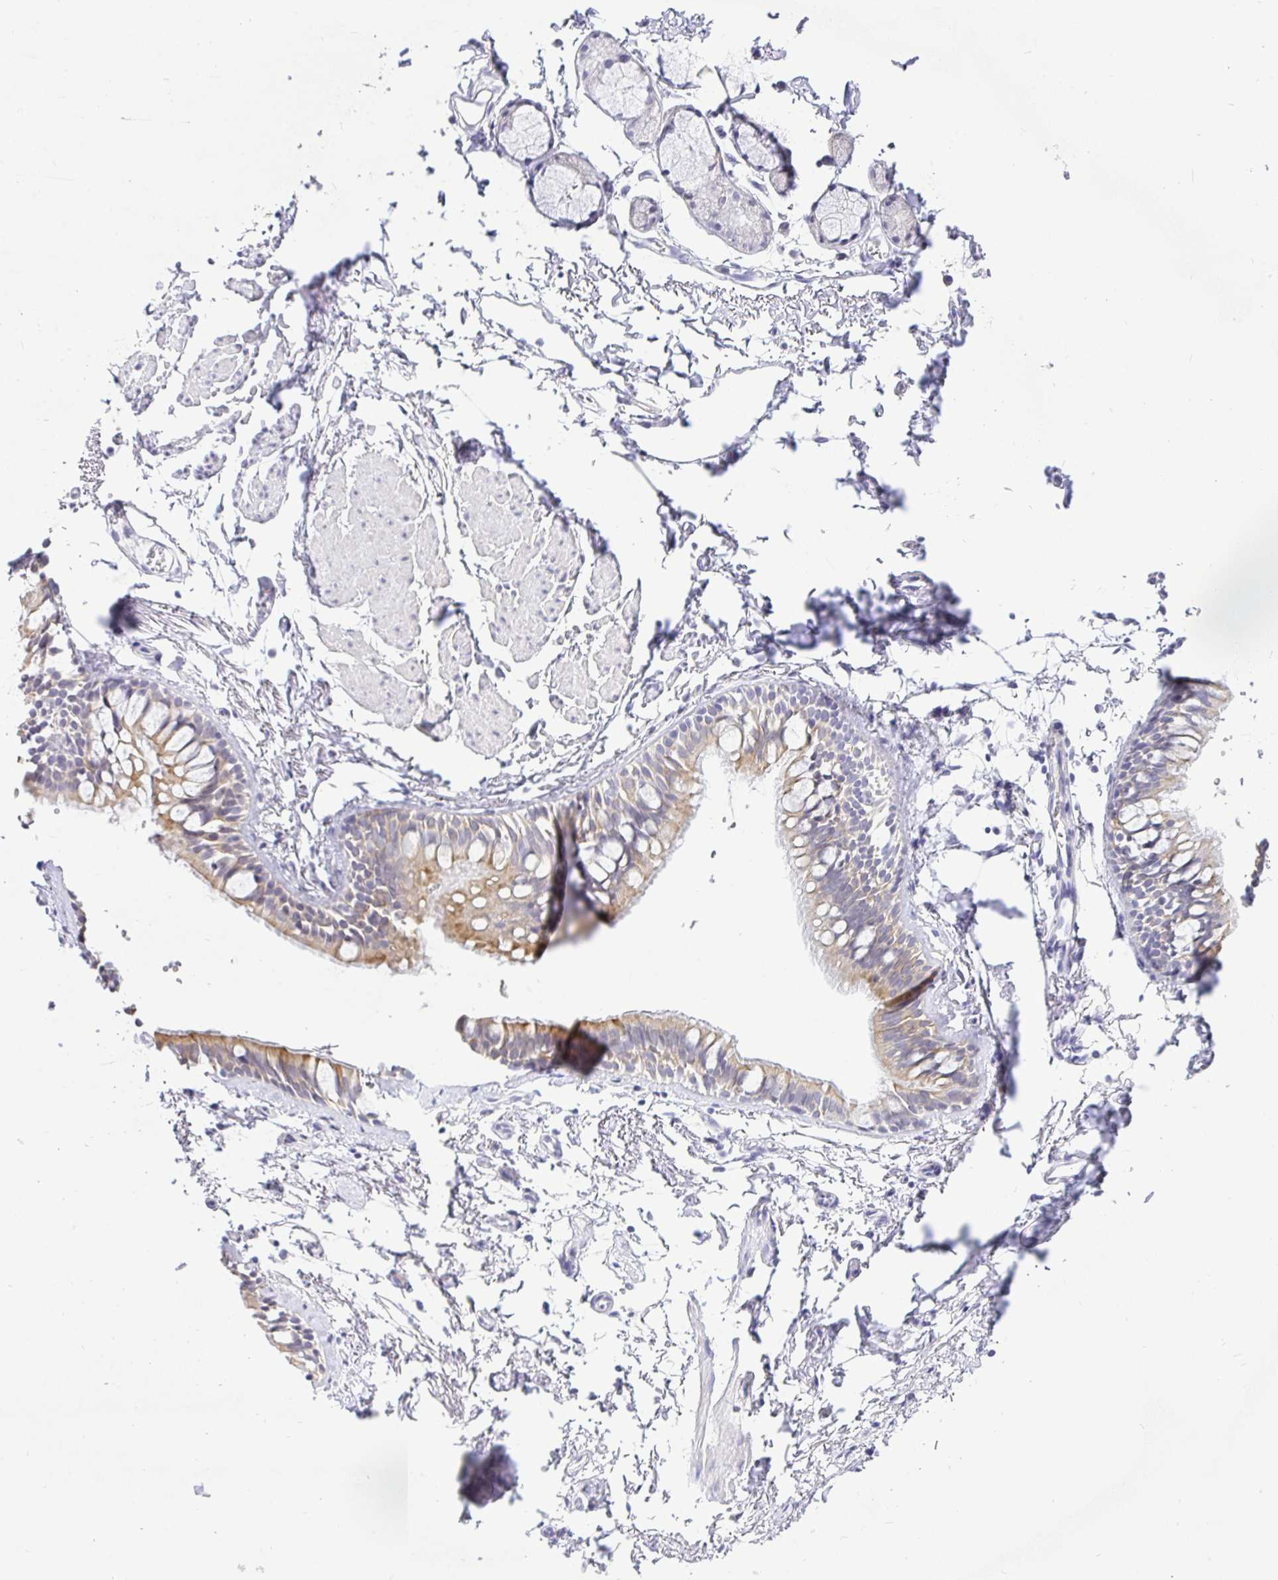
{"staining": {"intensity": "moderate", "quantity": "25%-75%", "location": "cytoplasmic/membranous"}, "tissue": "bronchus", "cell_type": "Respiratory epithelial cells", "image_type": "normal", "snomed": [{"axis": "morphology", "description": "Normal tissue, NOS"}, {"axis": "topography", "description": "Cartilage tissue"}, {"axis": "topography", "description": "Bronchus"}, {"axis": "topography", "description": "Peripheral nerve tissue"}], "caption": "Protein staining reveals moderate cytoplasmic/membranous positivity in about 25%-75% of respiratory epithelial cells in benign bronchus.", "gene": "EZHIP", "patient": {"sex": "female", "age": 59}}